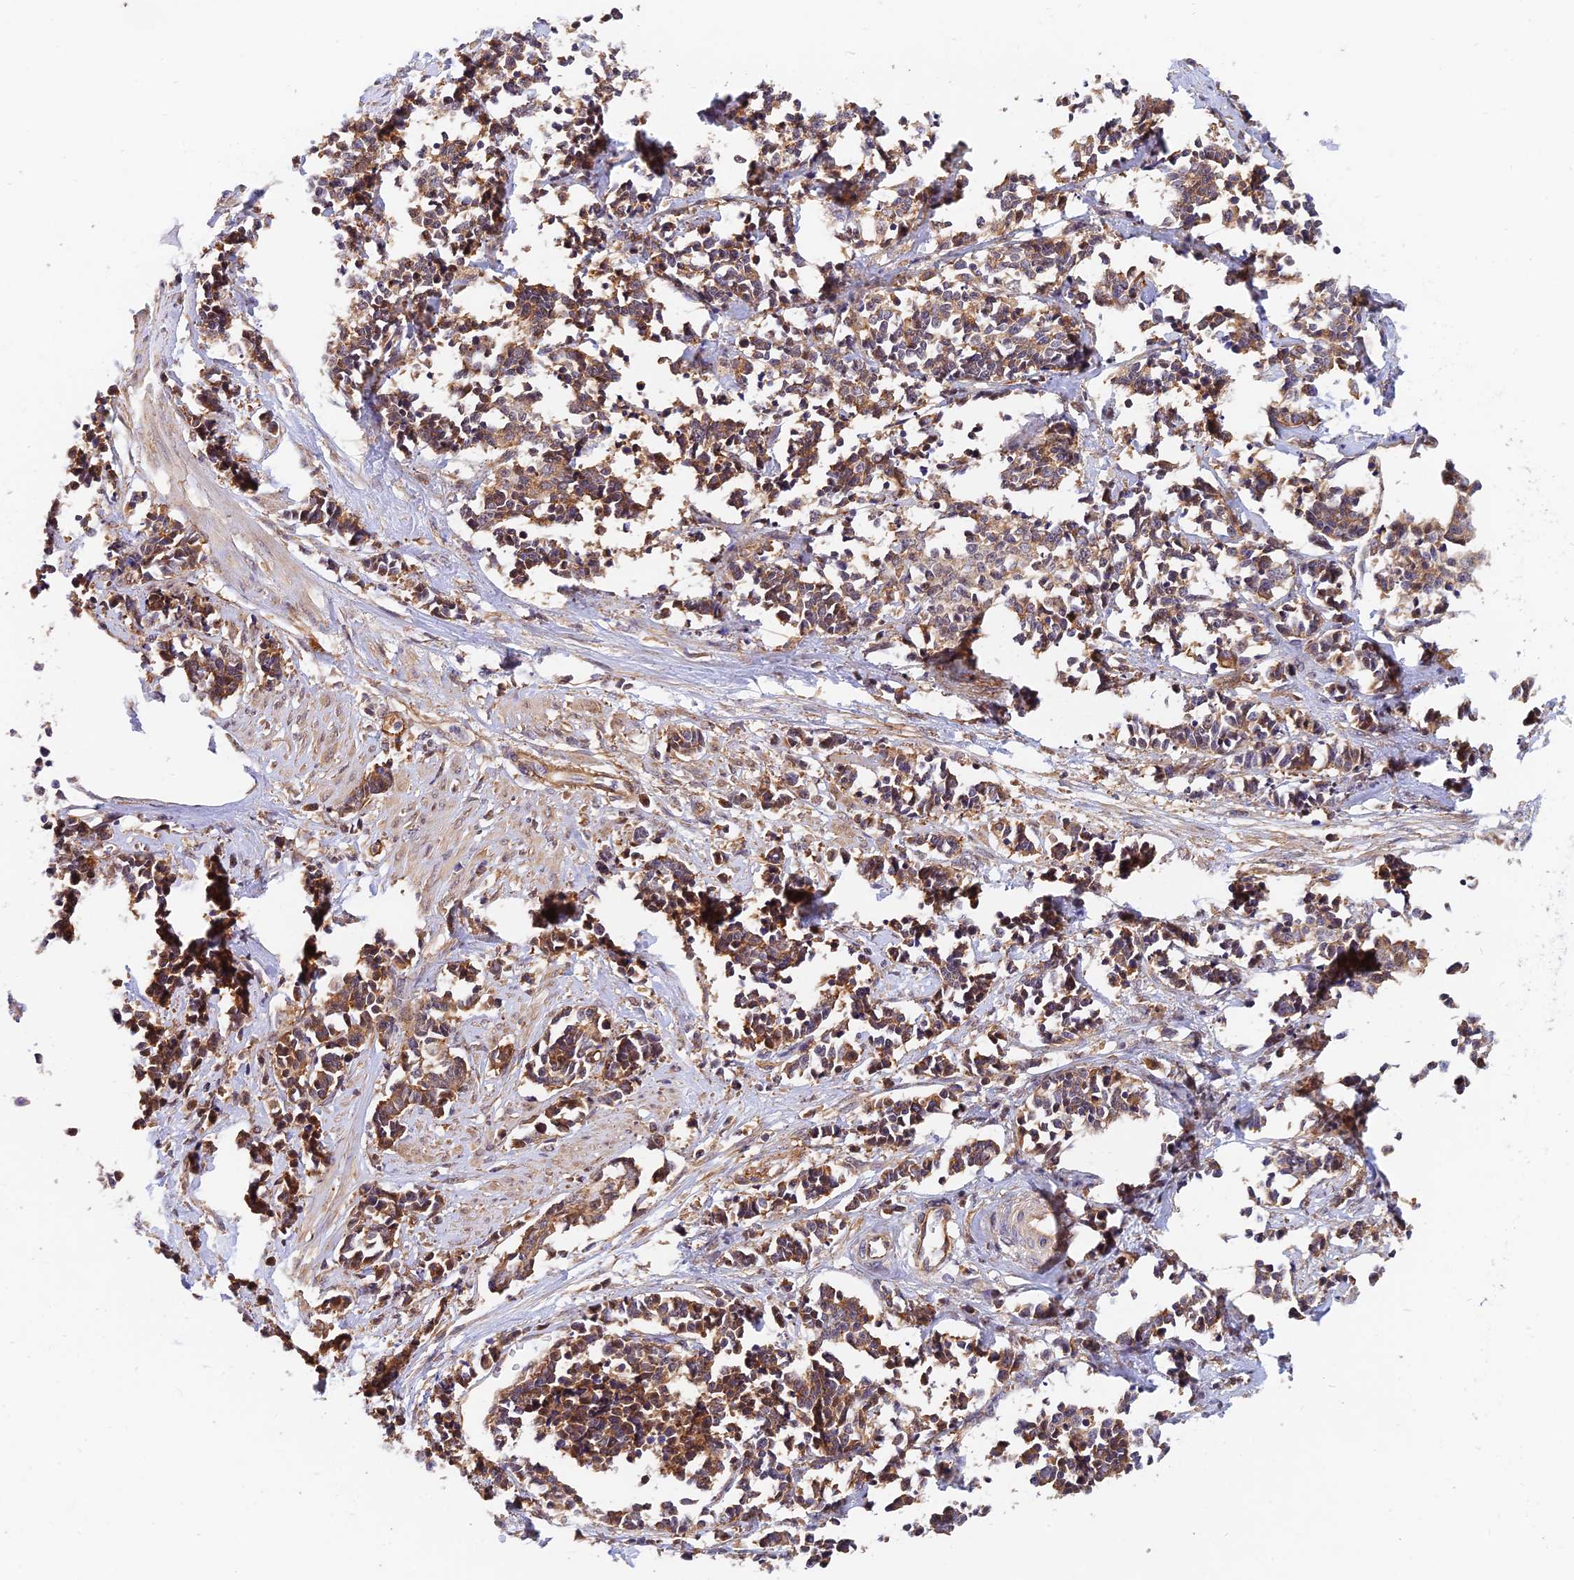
{"staining": {"intensity": "moderate", "quantity": ">75%", "location": "cytoplasmic/membranous"}, "tissue": "cervical cancer", "cell_type": "Tumor cells", "image_type": "cancer", "snomed": [{"axis": "morphology", "description": "Normal tissue, NOS"}, {"axis": "morphology", "description": "Squamous cell carcinoma, NOS"}, {"axis": "topography", "description": "Cervix"}], "caption": "This is an image of IHC staining of cervical squamous cell carcinoma, which shows moderate staining in the cytoplasmic/membranous of tumor cells.", "gene": "WDR41", "patient": {"sex": "female", "age": 35}}